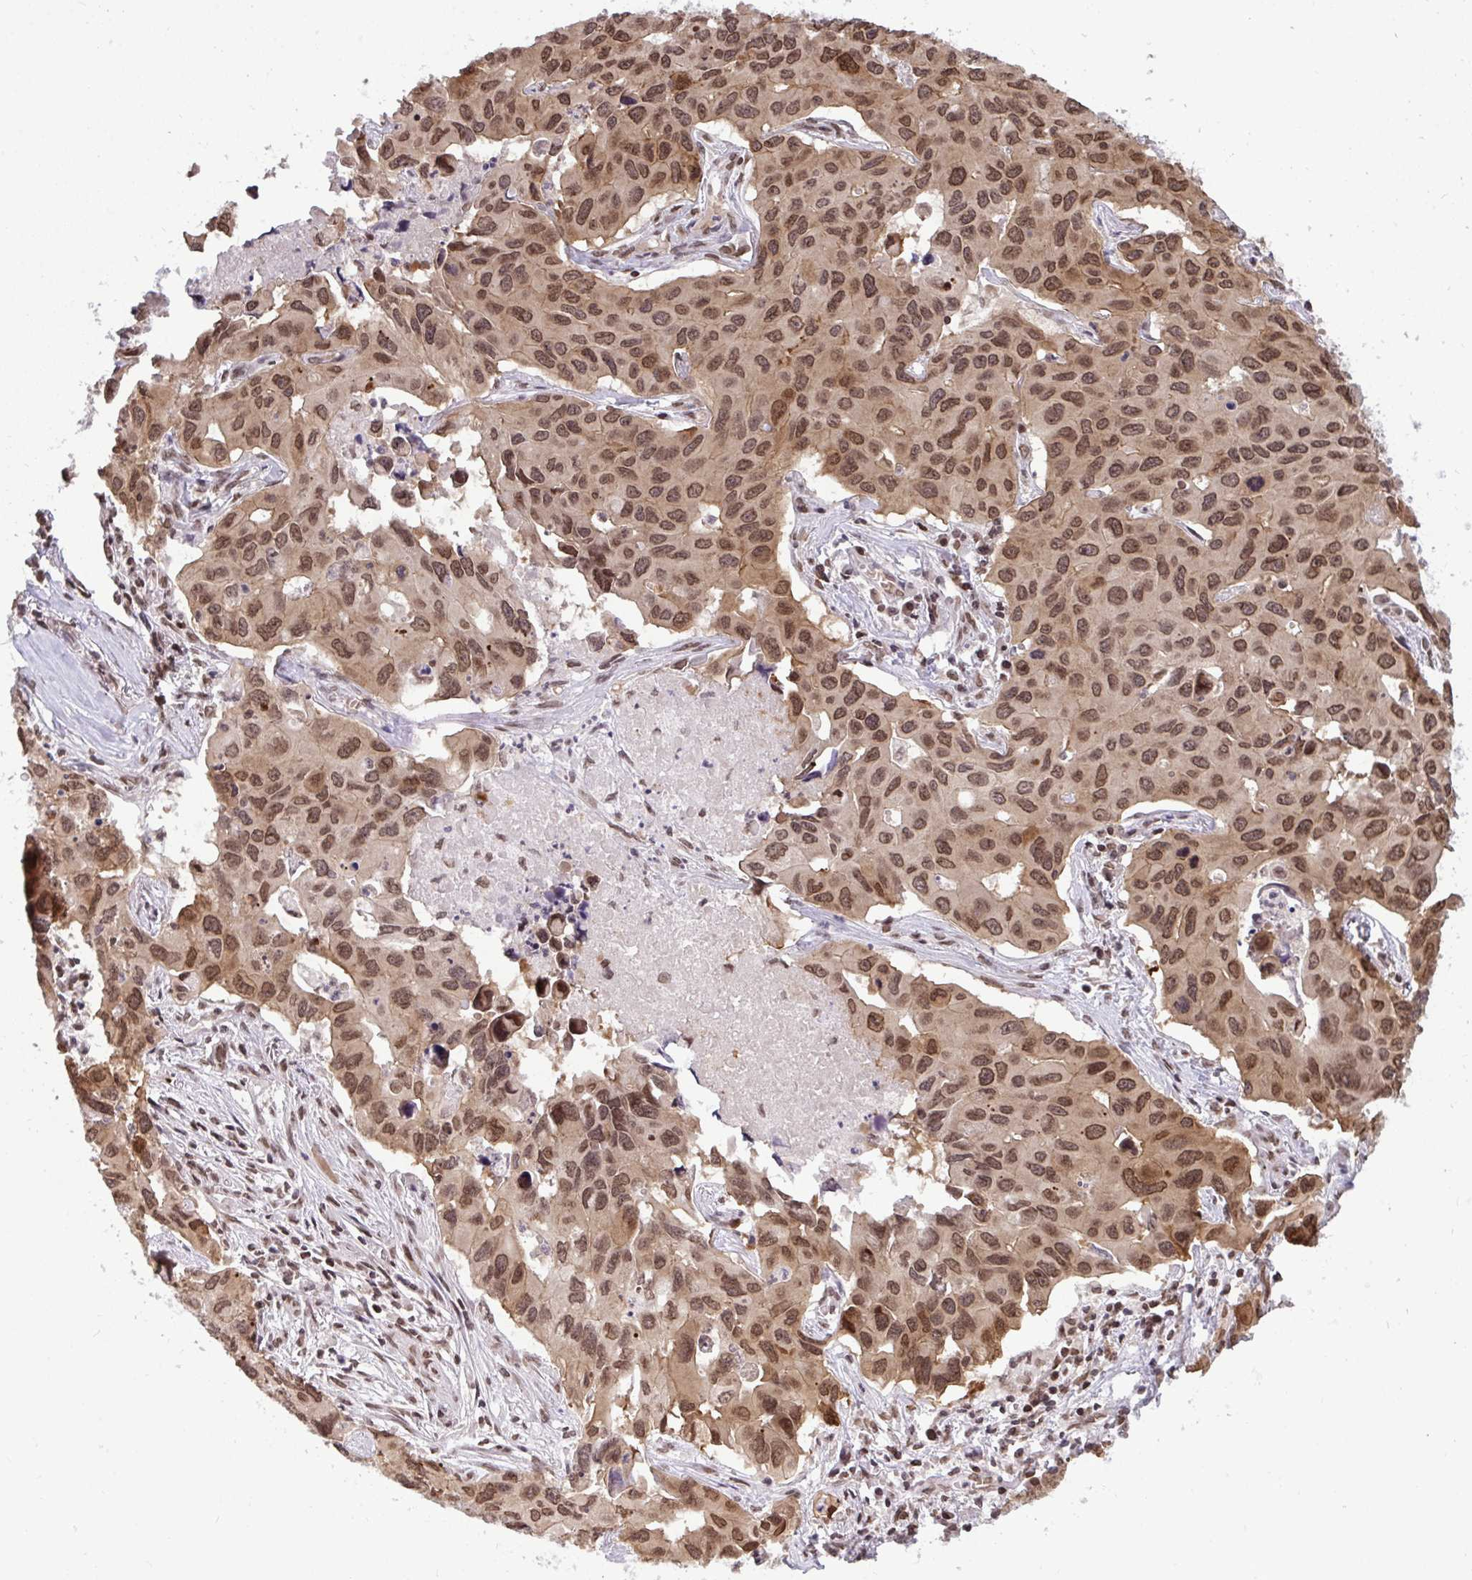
{"staining": {"intensity": "moderate", "quantity": ">75%", "location": "nuclear"}, "tissue": "lung cancer", "cell_type": "Tumor cells", "image_type": "cancer", "snomed": [{"axis": "morphology", "description": "Adenocarcinoma, NOS"}, {"axis": "topography", "description": "Lung"}], "caption": "Protein expression analysis of human adenocarcinoma (lung) reveals moderate nuclear expression in about >75% of tumor cells.", "gene": "JPT1", "patient": {"sex": "male", "age": 64}}